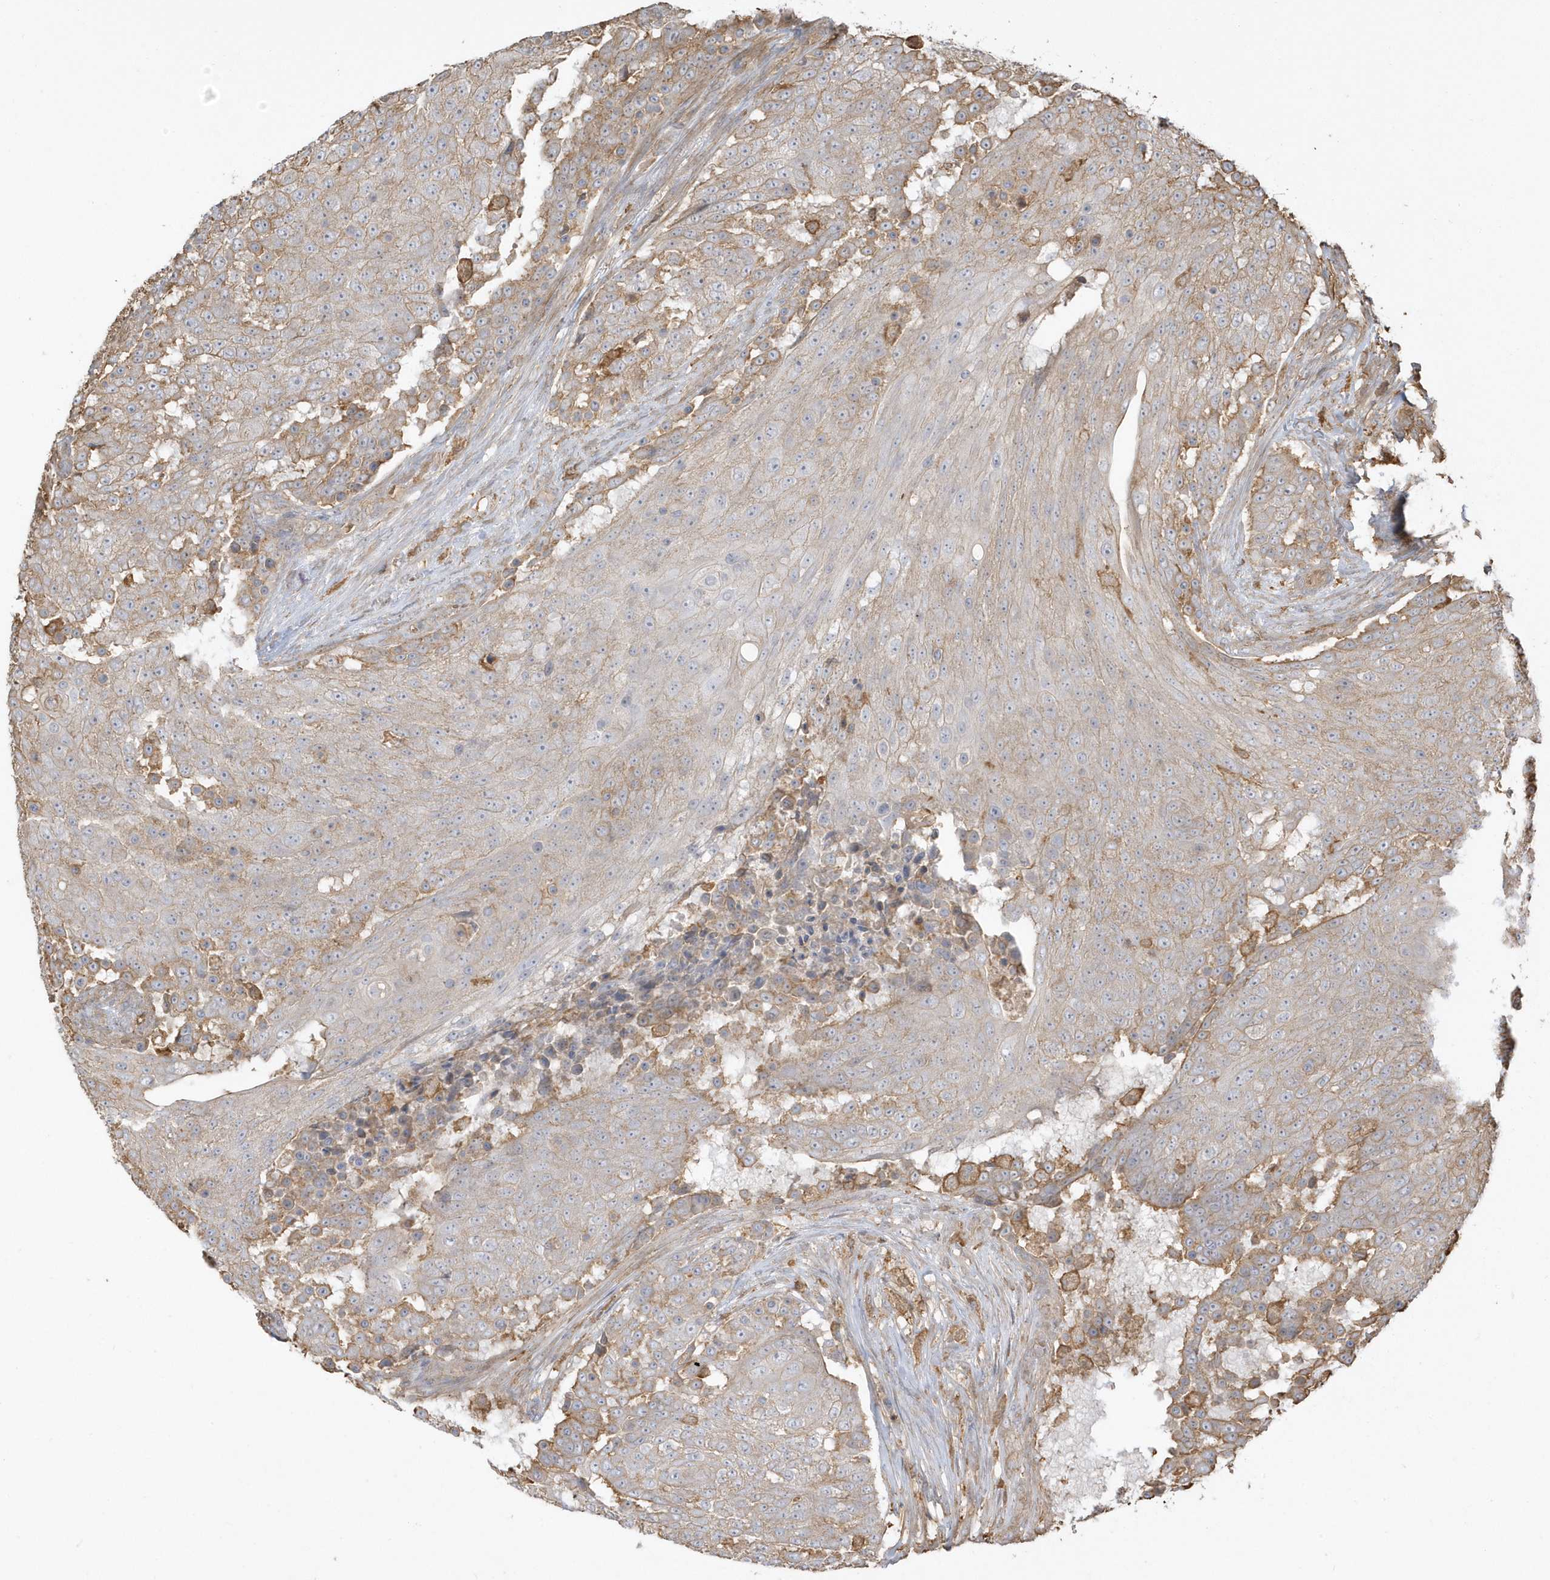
{"staining": {"intensity": "weak", "quantity": "25%-75%", "location": "cytoplasmic/membranous"}, "tissue": "urothelial cancer", "cell_type": "Tumor cells", "image_type": "cancer", "snomed": [{"axis": "morphology", "description": "Urothelial carcinoma, High grade"}, {"axis": "topography", "description": "Urinary bladder"}], "caption": "Immunohistochemistry of human urothelial cancer displays low levels of weak cytoplasmic/membranous staining in approximately 25%-75% of tumor cells.", "gene": "ZBTB8A", "patient": {"sex": "female", "age": 63}}